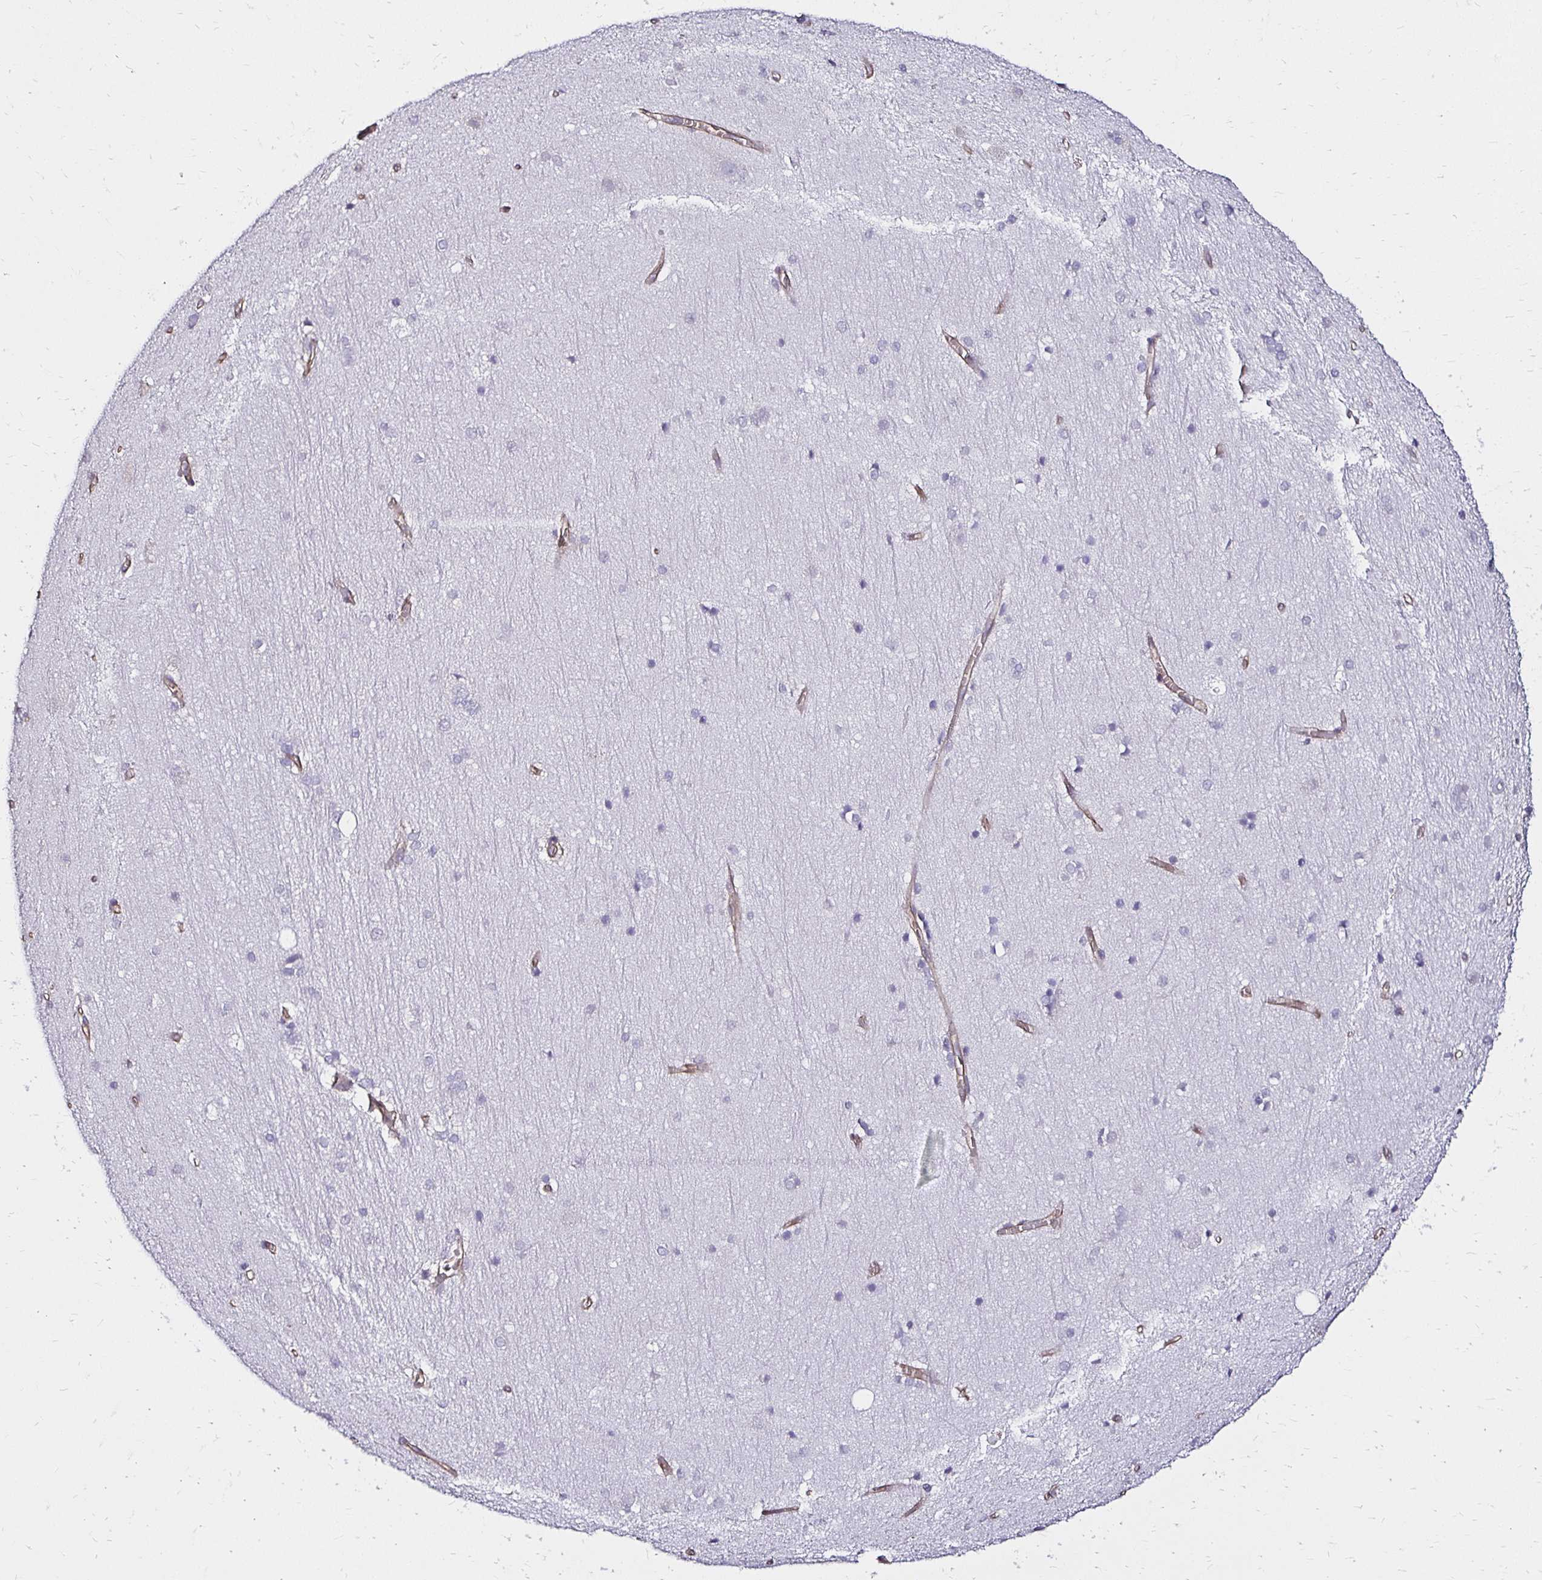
{"staining": {"intensity": "negative", "quantity": "none", "location": "none"}, "tissue": "hippocampus", "cell_type": "Glial cells", "image_type": "normal", "snomed": [{"axis": "morphology", "description": "Normal tissue, NOS"}, {"axis": "topography", "description": "Cerebral cortex"}, {"axis": "topography", "description": "Hippocampus"}], "caption": "Glial cells show no significant positivity in unremarkable hippocampus. Brightfield microscopy of IHC stained with DAB (3,3'-diaminobenzidine) (brown) and hematoxylin (blue), captured at high magnification.", "gene": "ITGB1", "patient": {"sex": "female", "age": 19}}